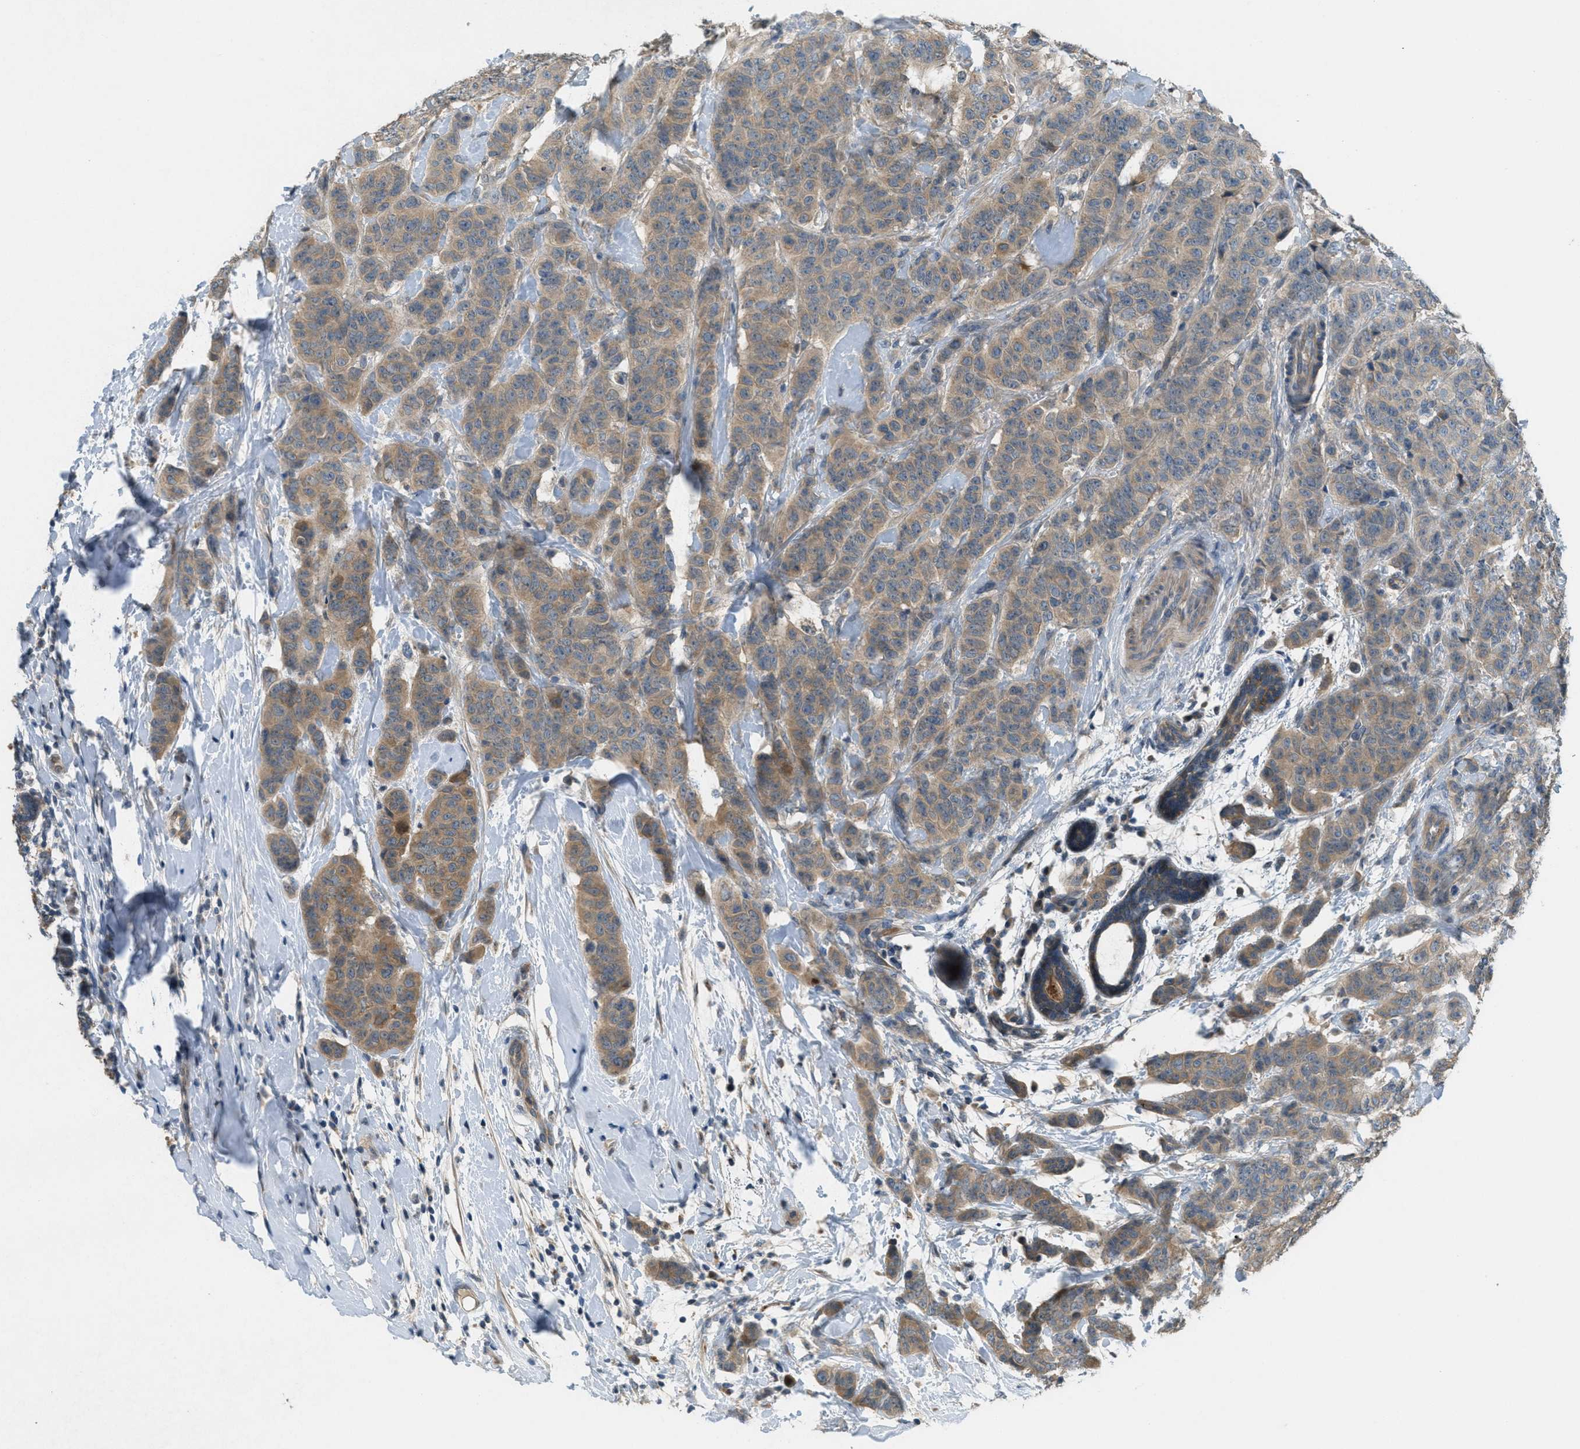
{"staining": {"intensity": "weak", "quantity": ">75%", "location": "cytoplasmic/membranous"}, "tissue": "breast cancer", "cell_type": "Tumor cells", "image_type": "cancer", "snomed": [{"axis": "morphology", "description": "Normal tissue, NOS"}, {"axis": "morphology", "description": "Duct carcinoma"}, {"axis": "topography", "description": "Breast"}], "caption": "Immunohistochemistry (IHC) of breast intraductal carcinoma shows low levels of weak cytoplasmic/membranous positivity in about >75% of tumor cells.", "gene": "ADCY6", "patient": {"sex": "female", "age": 40}}